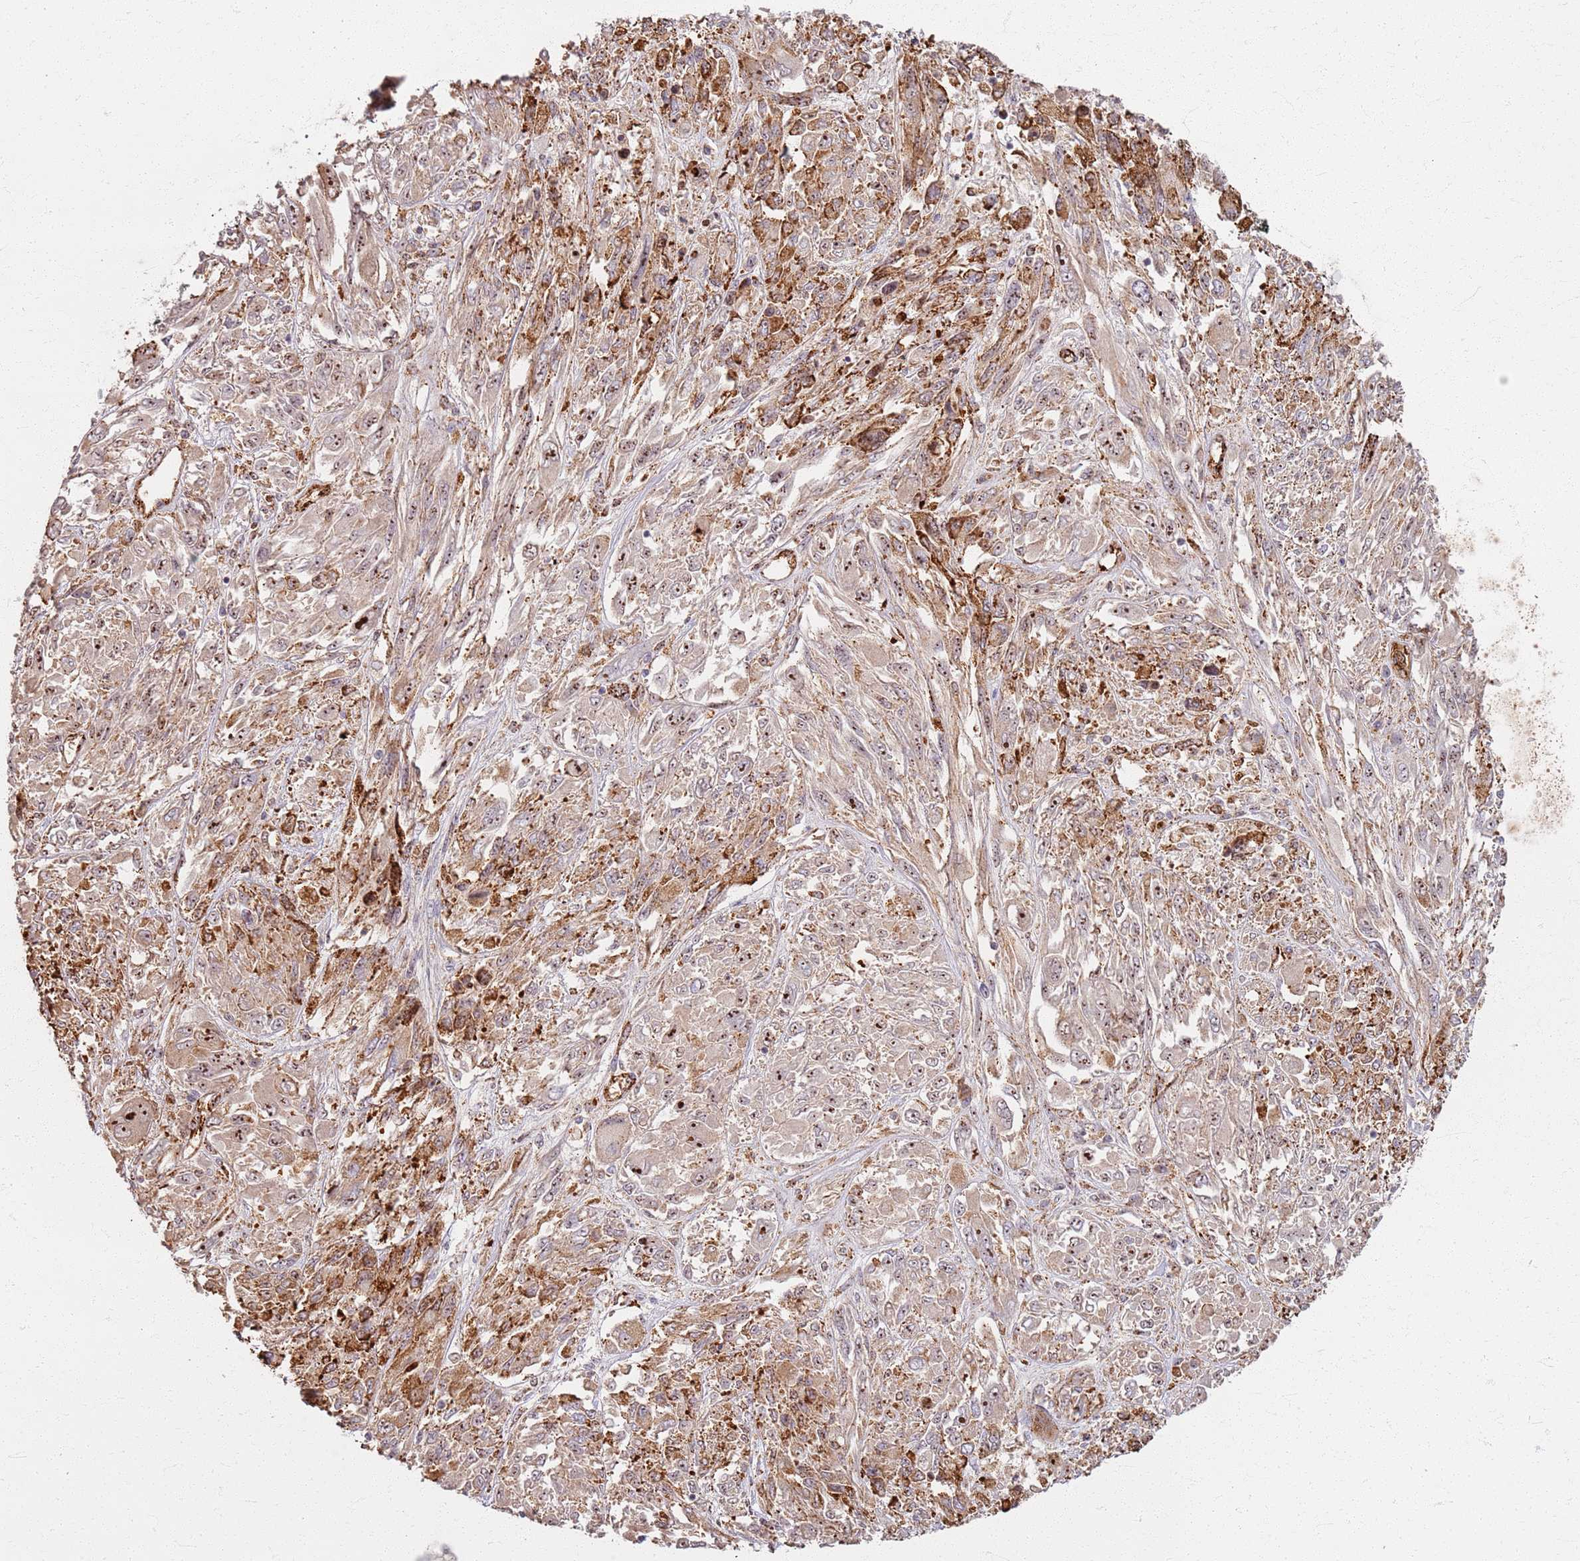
{"staining": {"intensity": "moderate", "quantity": ">75%", "location": "cytoplasmic/membranous,nuclear"}, "tissue": "melanoma", "cell_type": "Tumor cells", "image_type": "cancer", "snomed": [{"axis": "morphology", "description": "Malignant melanoma, NOS"}, {"axis": "topography", "description": "Skin"}], "caption": "A high-resolution micrograph shows immunohistochemistry staining of malignant melanoma, which exhibits moderate cytoplasmic/membranous and nuclear staining in about >75% of tumor cells. (Stains: DAB (3,3'-diaminobenzidine) in brown, nuclei in blue, Microscopy: brightfield microscopy at high magnification).", "gene": "KRI1", "patient": {"sex": "female", "age": 91}}